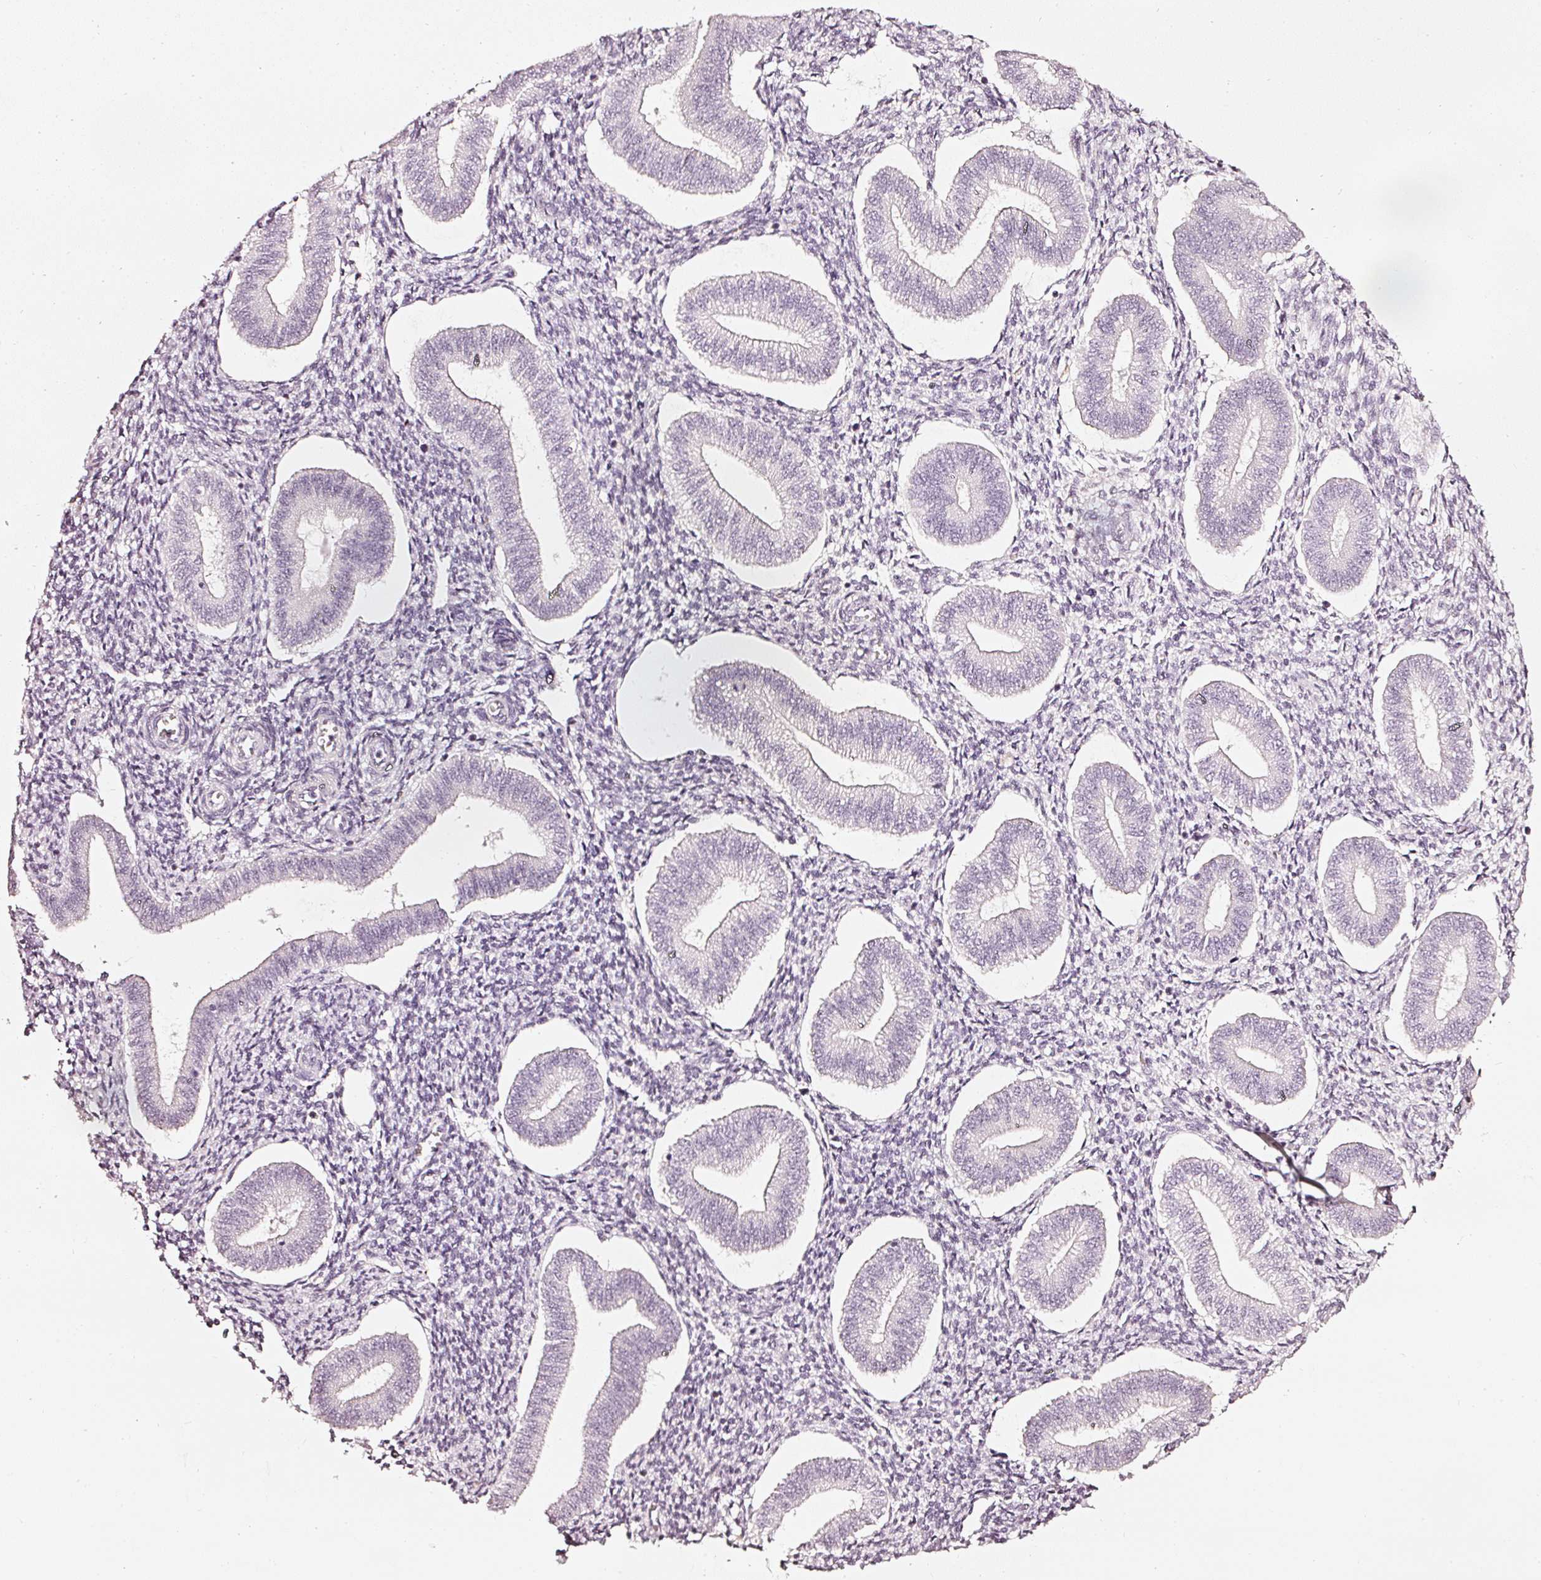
{"staining": {"intensity": "negative", "quantity": "none", "location": "none"}, "tissue": "endometrium", "cell_type": "Cells in endometrial stroma", "image_type": "normal", "snomed": [{"axis": "morphology", "description": "Normal tissue, NOS"}, {"axis": "topography", "description": "Endometrium"}], "caption": "Immunohistochemistry histopathology image of unremarkable human endometrium stained for a protein (brown), which shows no staining in cells in endometrial stroma.", "gene": "CNP", "patient": {"sex": "female", "age": 34}}